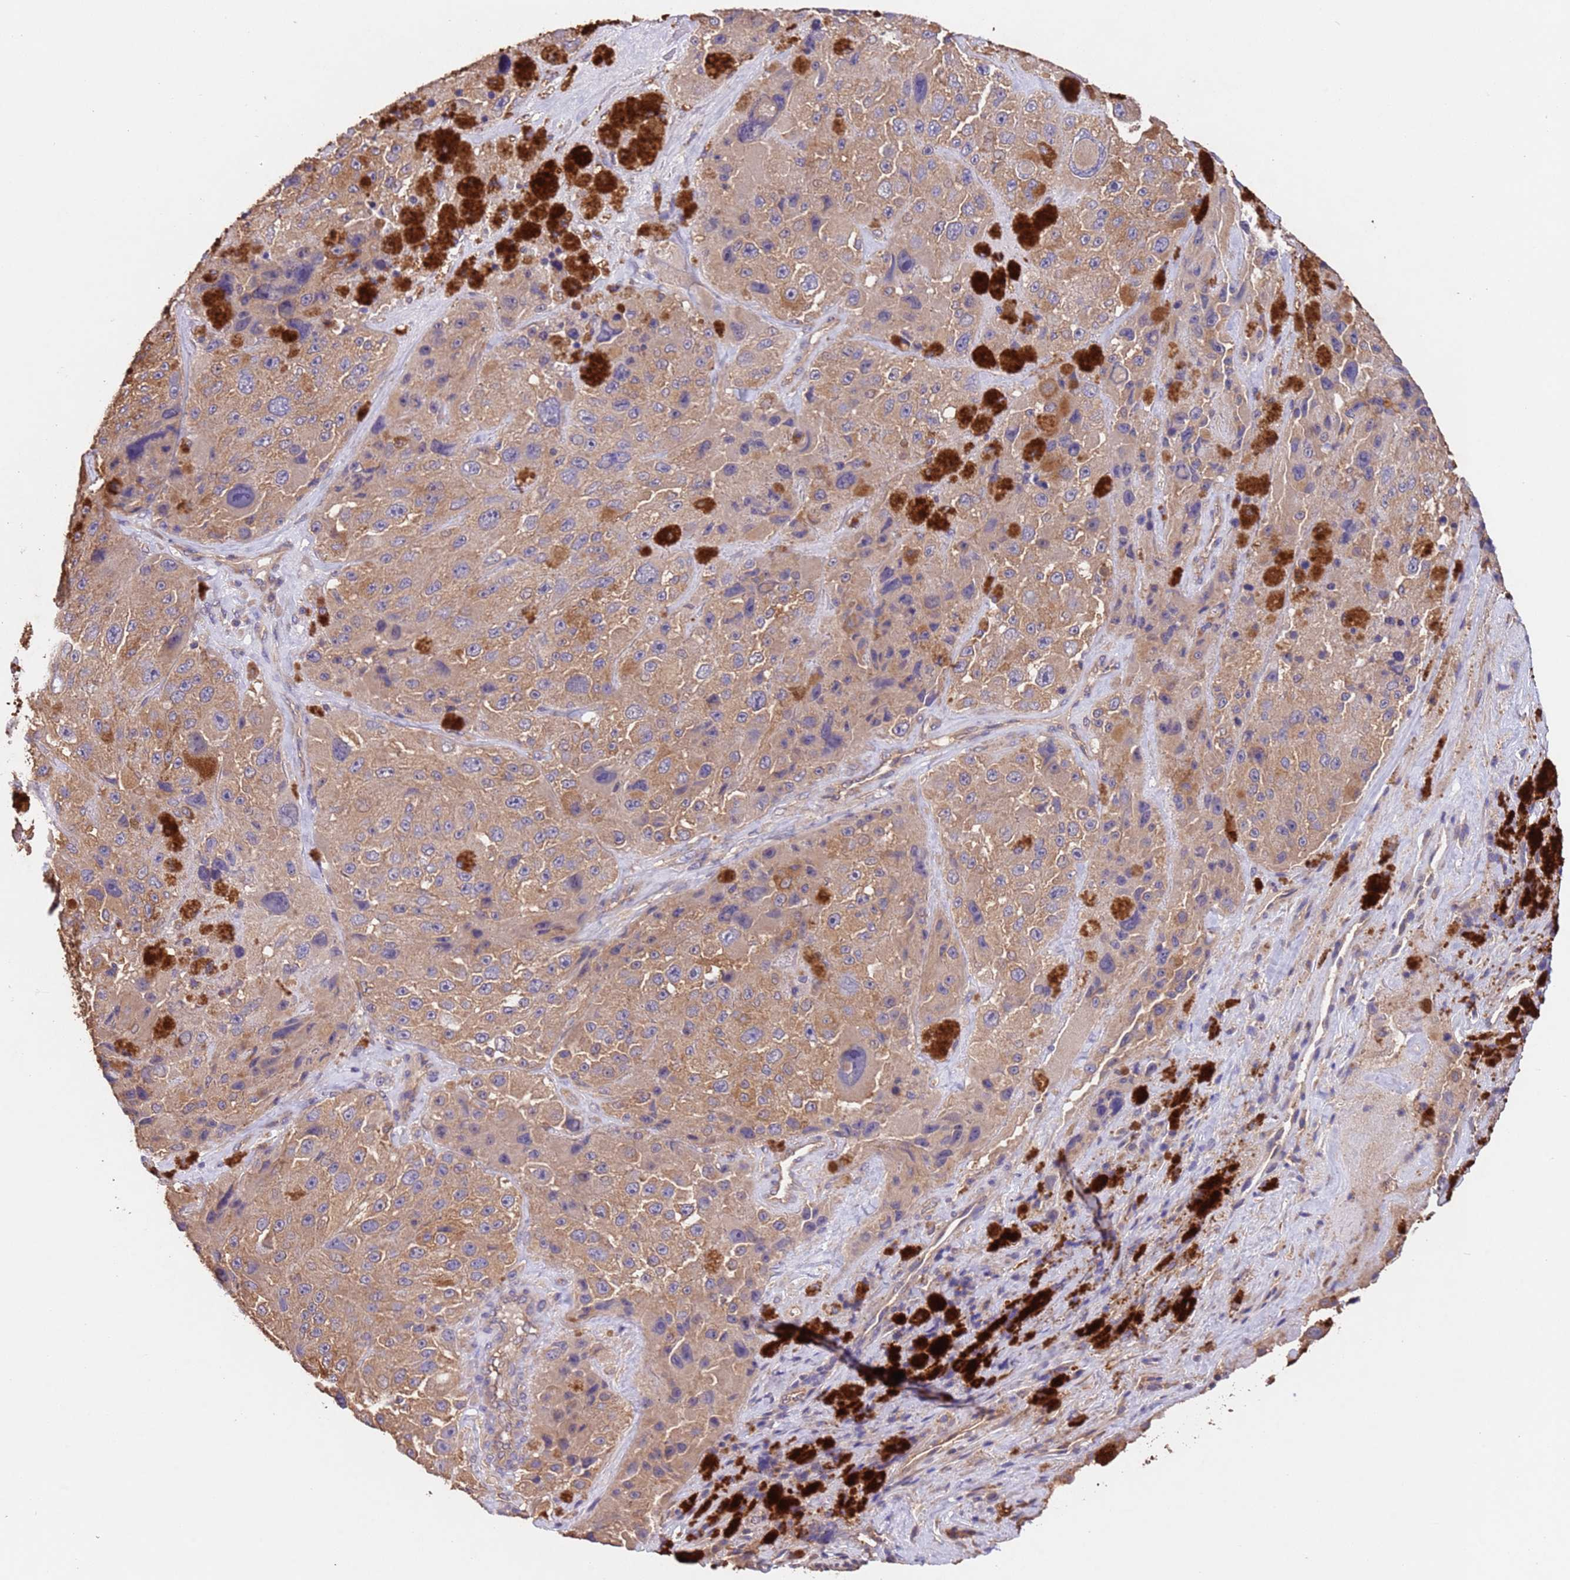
{"staining": {"intensity": "moderate", "quantity": ">75%", "location": "cytoplasmic/membranous"}, "tissue": "melanoma", "cell_type": "Tumor cells", "image_type": "cancer", "snomed": [{"axis": "morphology", "description": "Malignant melanoma, Metastatic site"}, {"axis": "topography", "description": "Lymph node"}], "caption": "Melanoma was stained to show a protein in brown. There is medium levels of moderate cytoplasmic/membranous expression in about >75% of tumor cells.", "gene": "MTX3", "patient": {"sex": "male", "age": 62}}